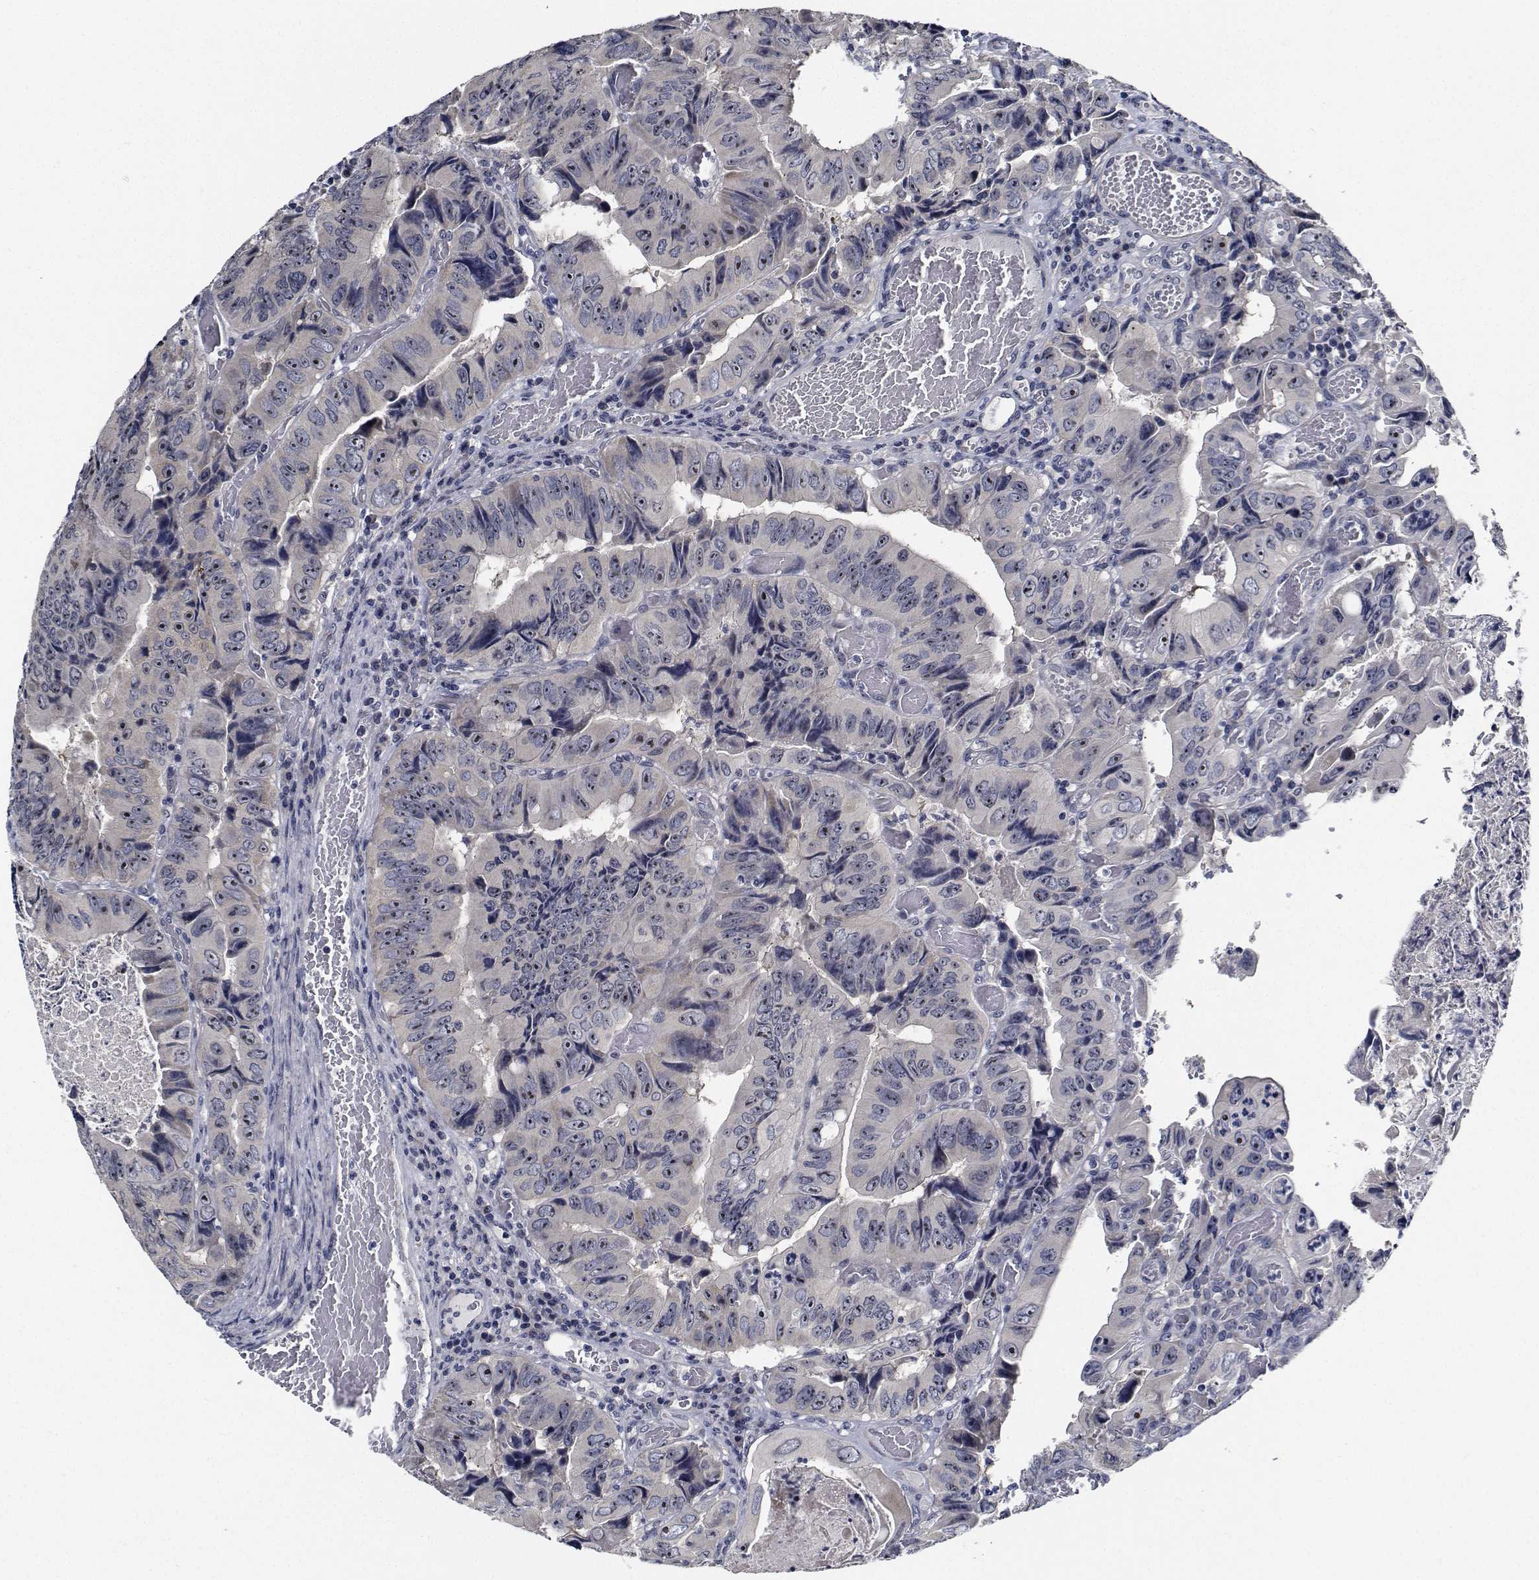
{"staining": {"intensity": "negative", "quantity": "none", "location": "none"}, "tissue": "colorectal cancer", "cell_type": "Tumor cells", "image_type": "cancer", "snomed": [{"axis": "morphology", "description": "Adenocarcinoma, NOS"}, {"axis": "topography", "description": "Colon"}], "caption": "IHC image of neoplastic tissue: adenocarcinoma (colorectal) stained with DAB demonstrates no significant protein positivity in tumor cells.", "gene": "NVL", "patient": {"sex": "female", "age": 84}}